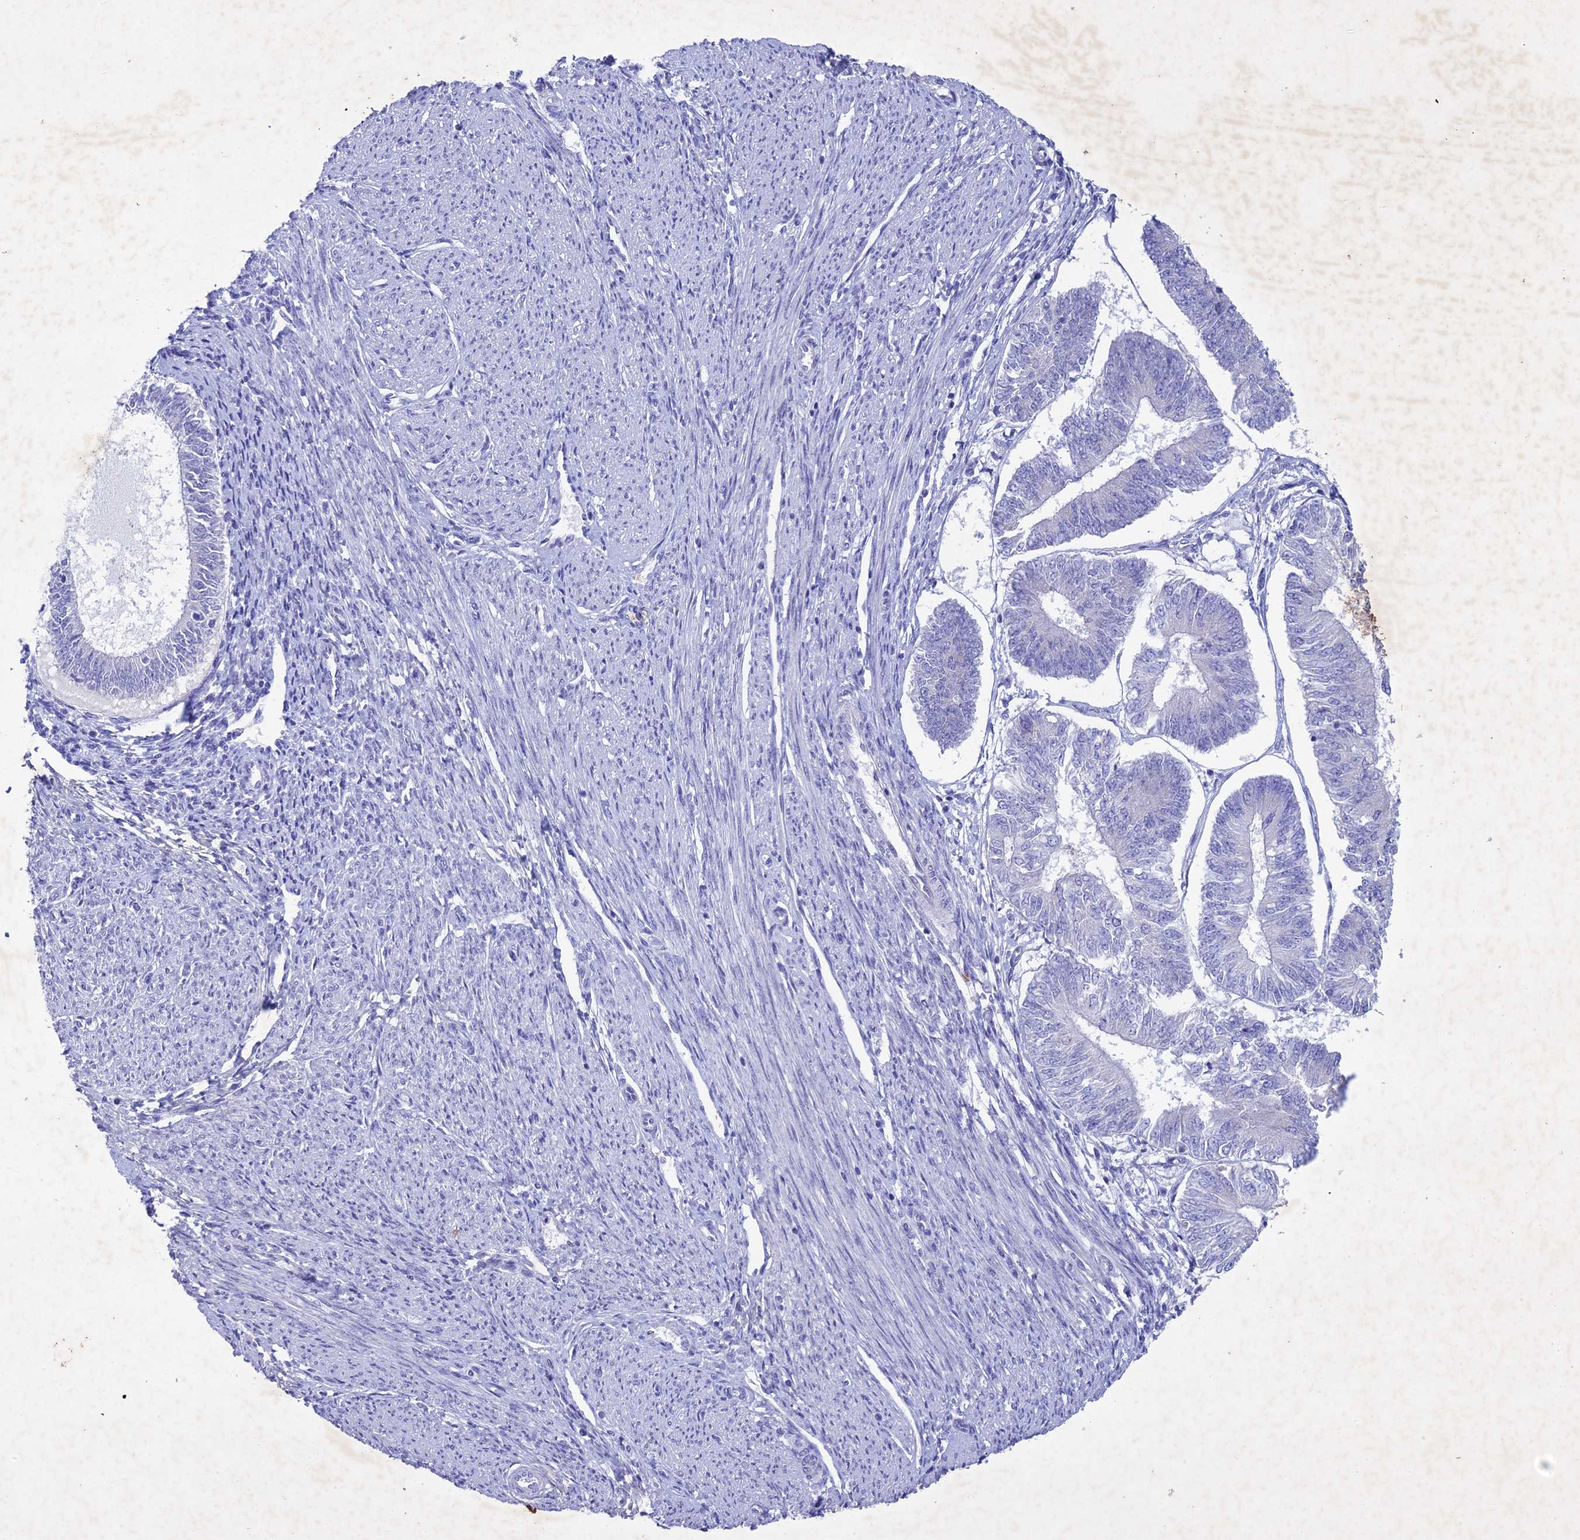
{"staining": {"intensity": "negative", "quantity": "none", "location": "none"}, "tissue": "endometrial cancer", "cell_type": "Tumor cells", "image_type": "cancer", "snomed": [{"axis": "morphology", "description": "Adenocarcinoma, NOS"}, {"axis": "topography", "description": "Endometrium"}], "caption": "Immunohistochemical staining of human endometrial cancer exhibits no significant staining in tumor cells.", "gene": "BTBD19", "patient": {"sex": "female", "age": 58}}